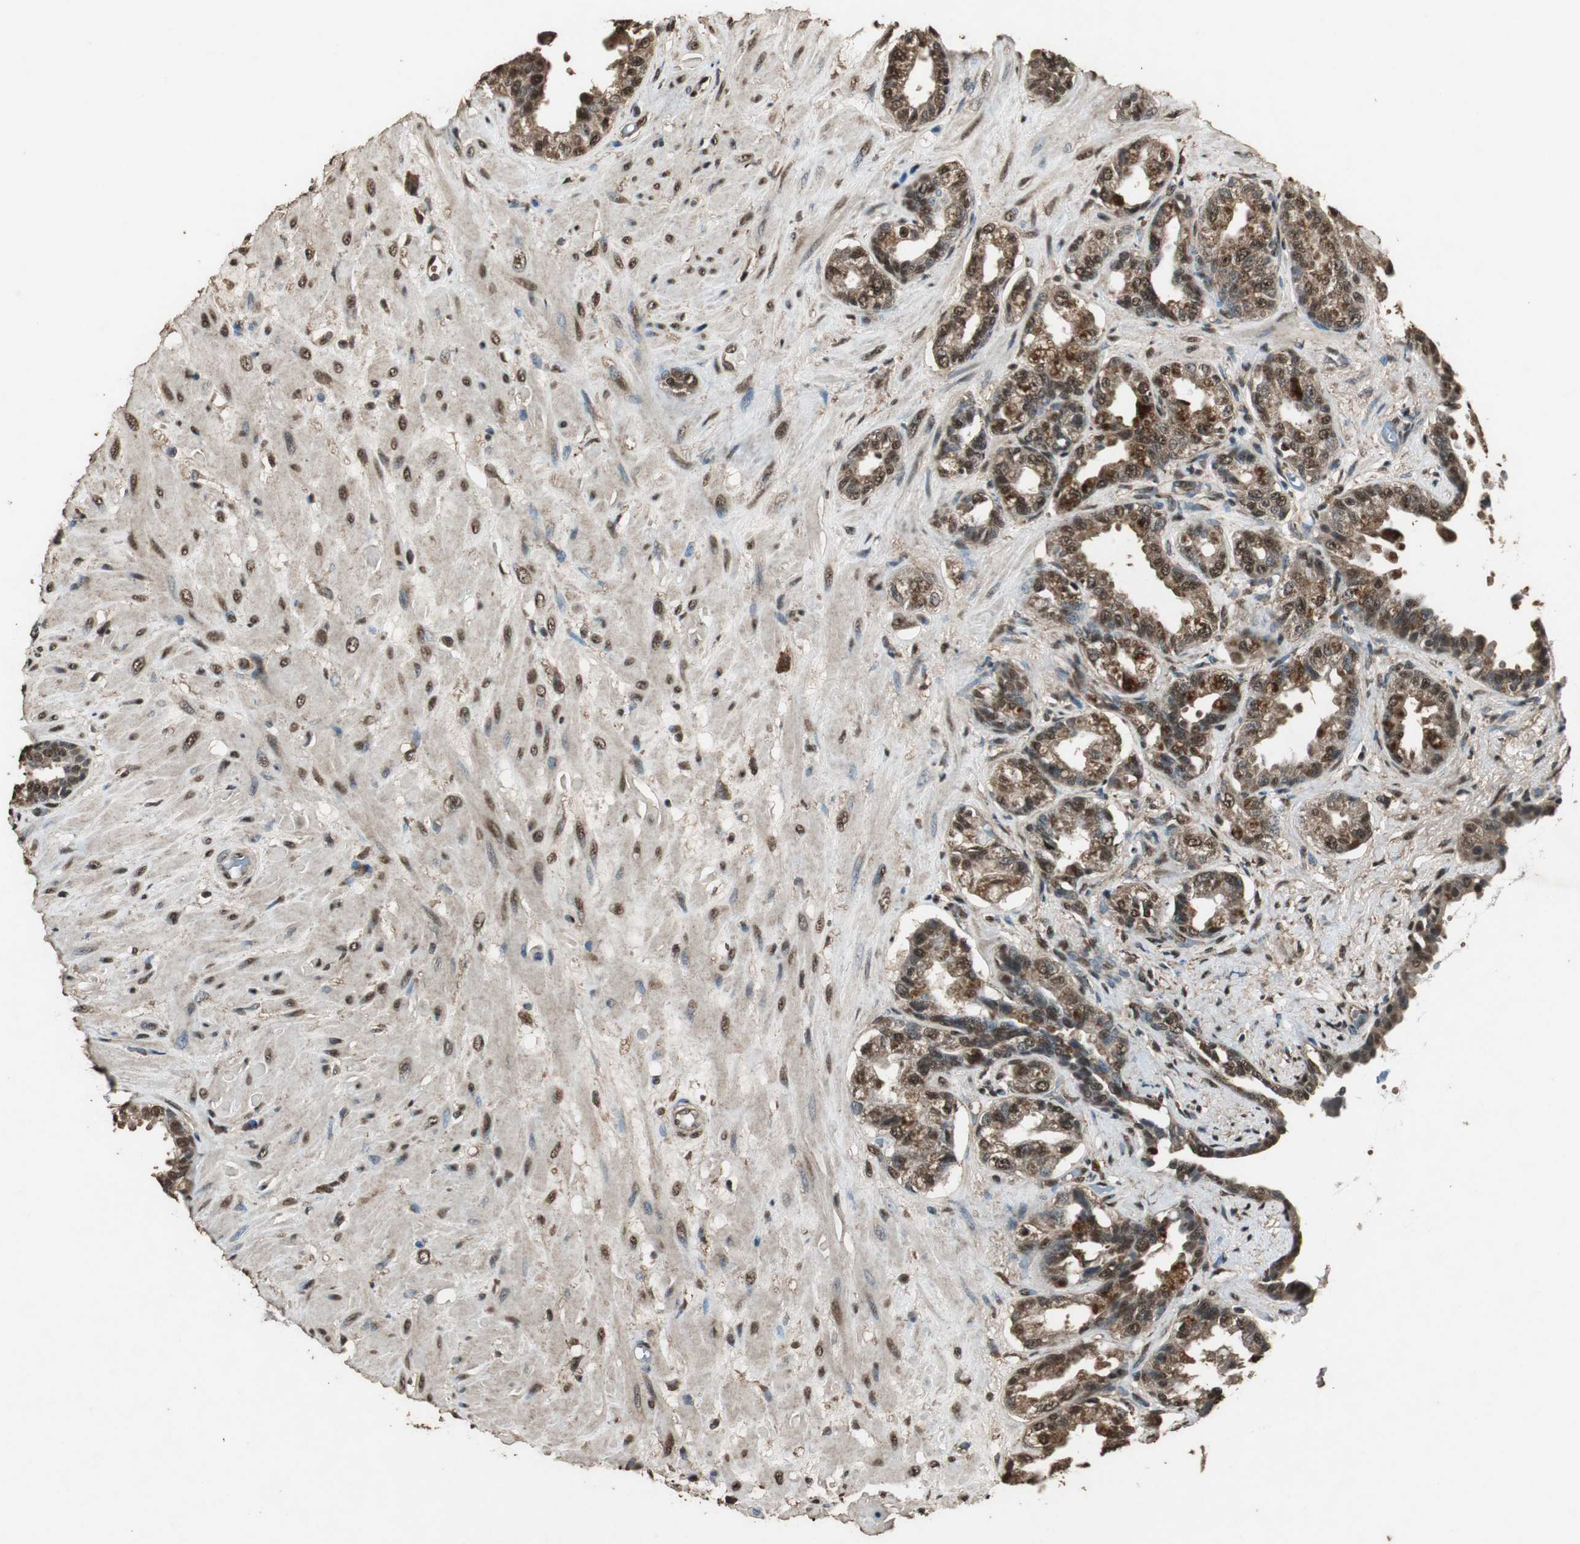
{"staining": {"intensity": "strong", "quantity": ">75%", "location": "cytoplasmic/membranous,nuclear"}, "tissue": "seminal vesicle", "cell_type": "Glandular cells", "image_type": "normal", "snomed": [{"axis": "morphology", "description": "Normal tissue, NOS"}, {"axis": "topography", "description": "Seminal veicle"}], "caption": "Seminal vesicle stained with a brown dye displays strong cytoplasmic/membranous,nuclear positive staining in approximately >75% of glandular cells.", "gene": "PPP1R13B", "patient": {"sex": "male", "age": 61}}